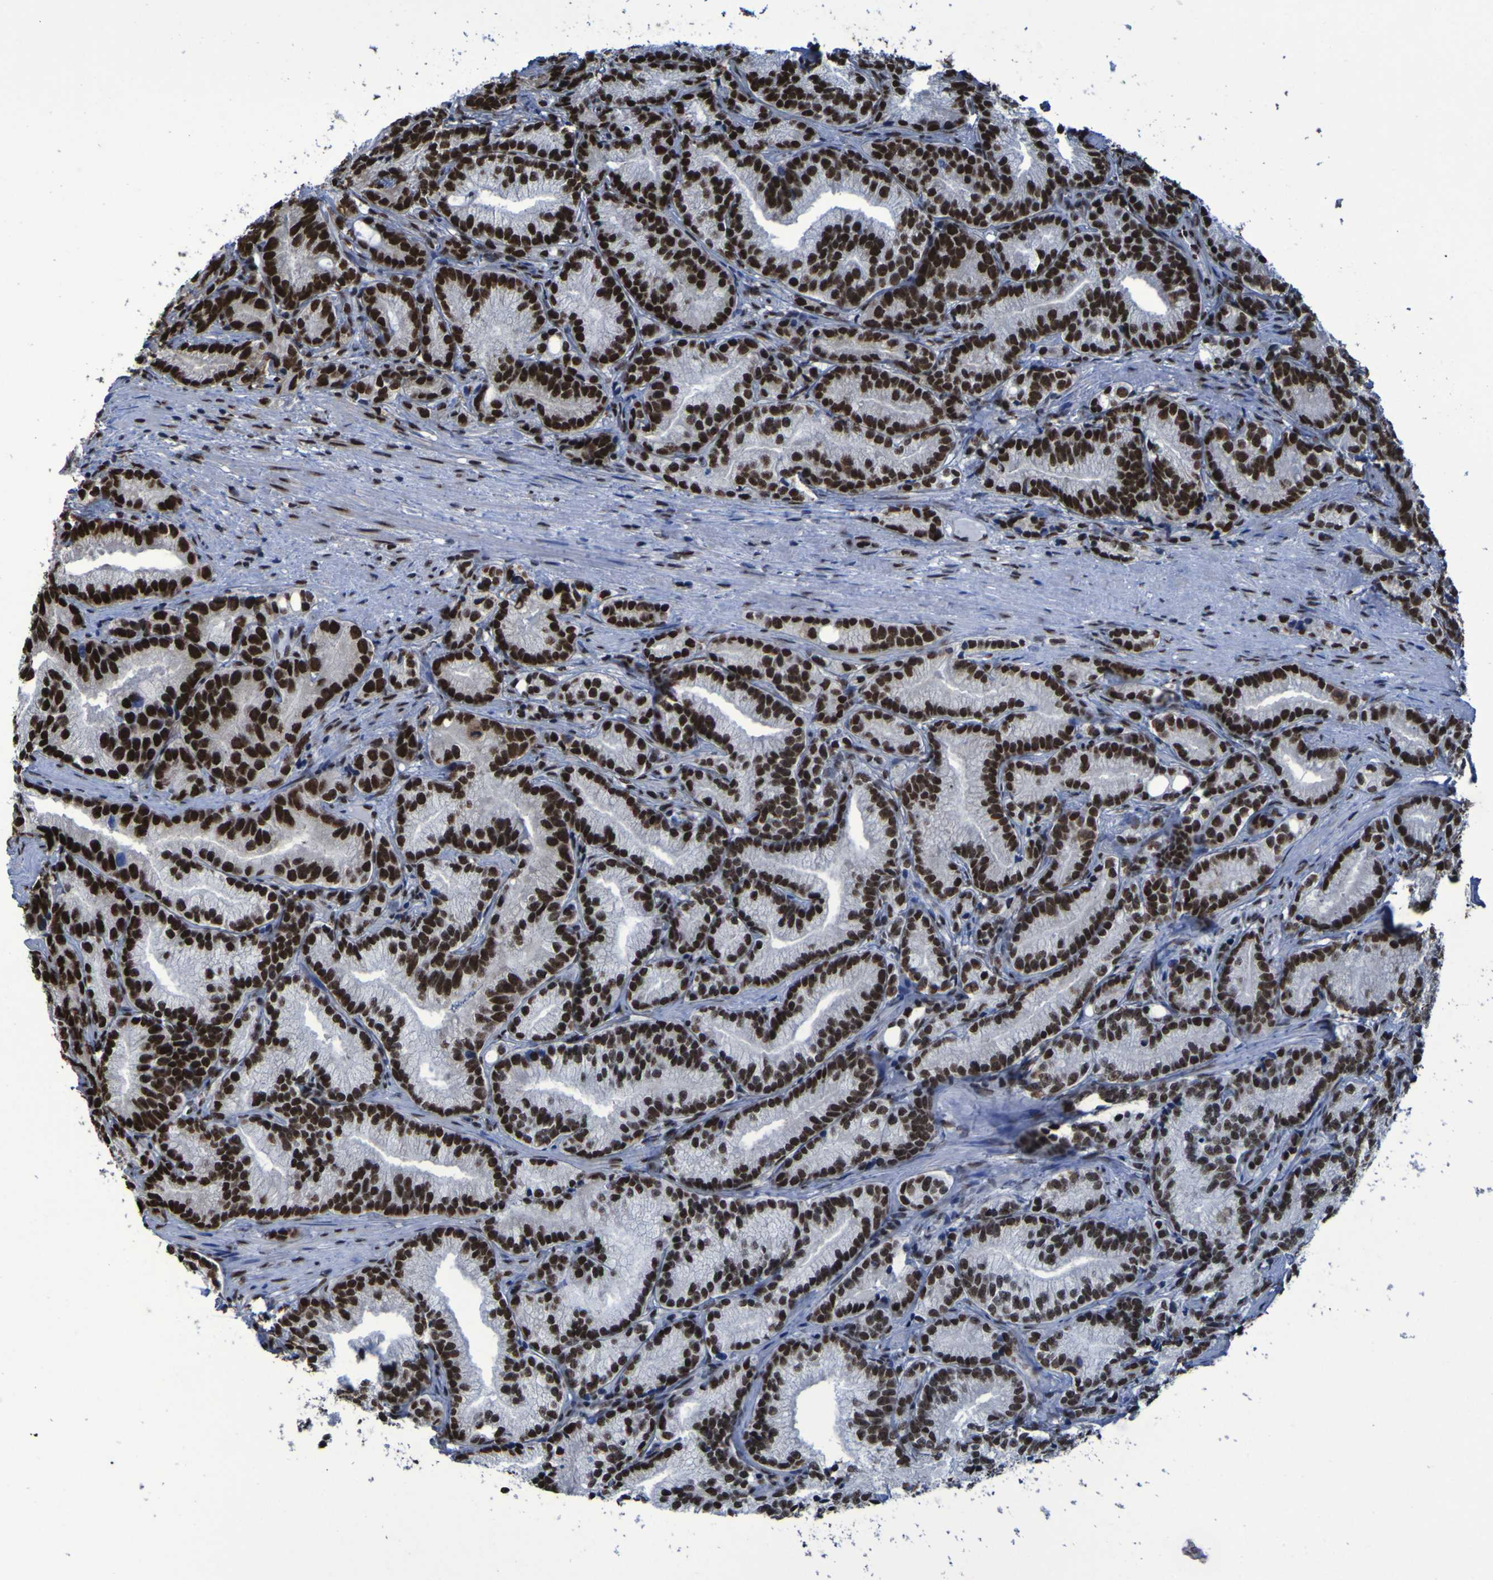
{"staining": {"intensity": "strong", "quantity": ">75%", "location": "nuclear"}, "tissue": "prostate cancer", "cell_type": "Tumor cells", "image_type": "cancer", "snomed": [{"axis": "morphology", "description": "Adenocarcinoma, Low grade"}, {"axis": "topography", "description": "Prostate"}], "caption": "This is a photomicrograph of immunohistochemistry (IHC) staining of adenocarcinoma (low-grade) (prostate), which shows strong positivity in the nuclear of tumor cells.", "gene": "HNRNPR", "patient": {"sex": "male", "age": 89}}